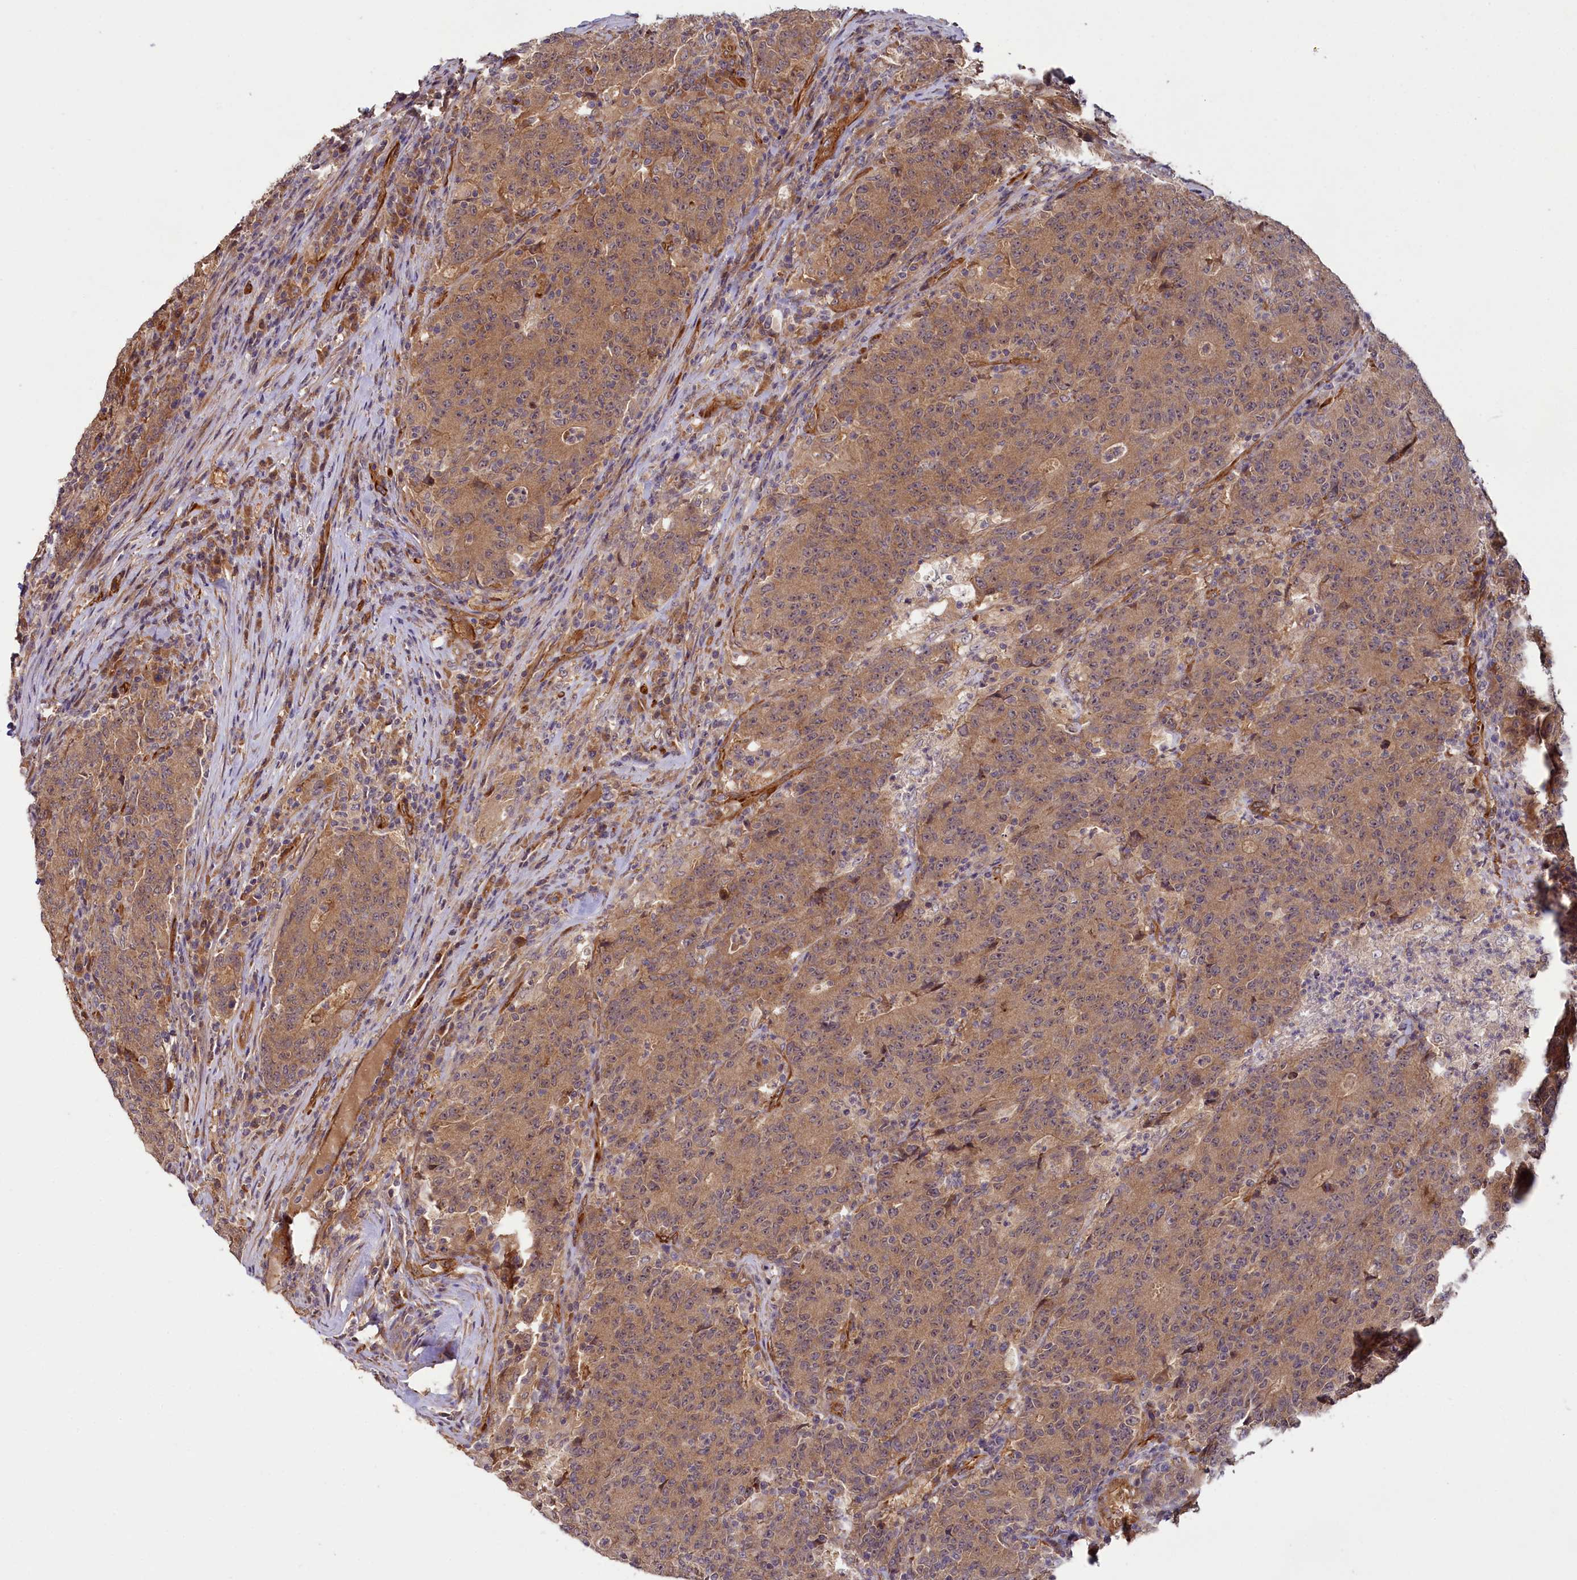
{"staining": {"intensity": "moderate", "quantity": ">75%", "location": "cytoplasmic/membranous"}, "tissue": "colorectal cancer", "cell_type": "Tumor cells", "image_type": "cancer", "snomed": [{"axis": "morphology", "description": "Adenocarcinoma, NOS"}, {"axis": "topography", "description": "Colon"}], "caption": "Immunohistochemical staining of human colorectal adenocarcinoma demonstrates medium levels of moderate cytoplasmic/membranous protein expression in about >75% of tumor cells.", "gene": "PKN2", "patient": {"sex": "female", "age": 75}}